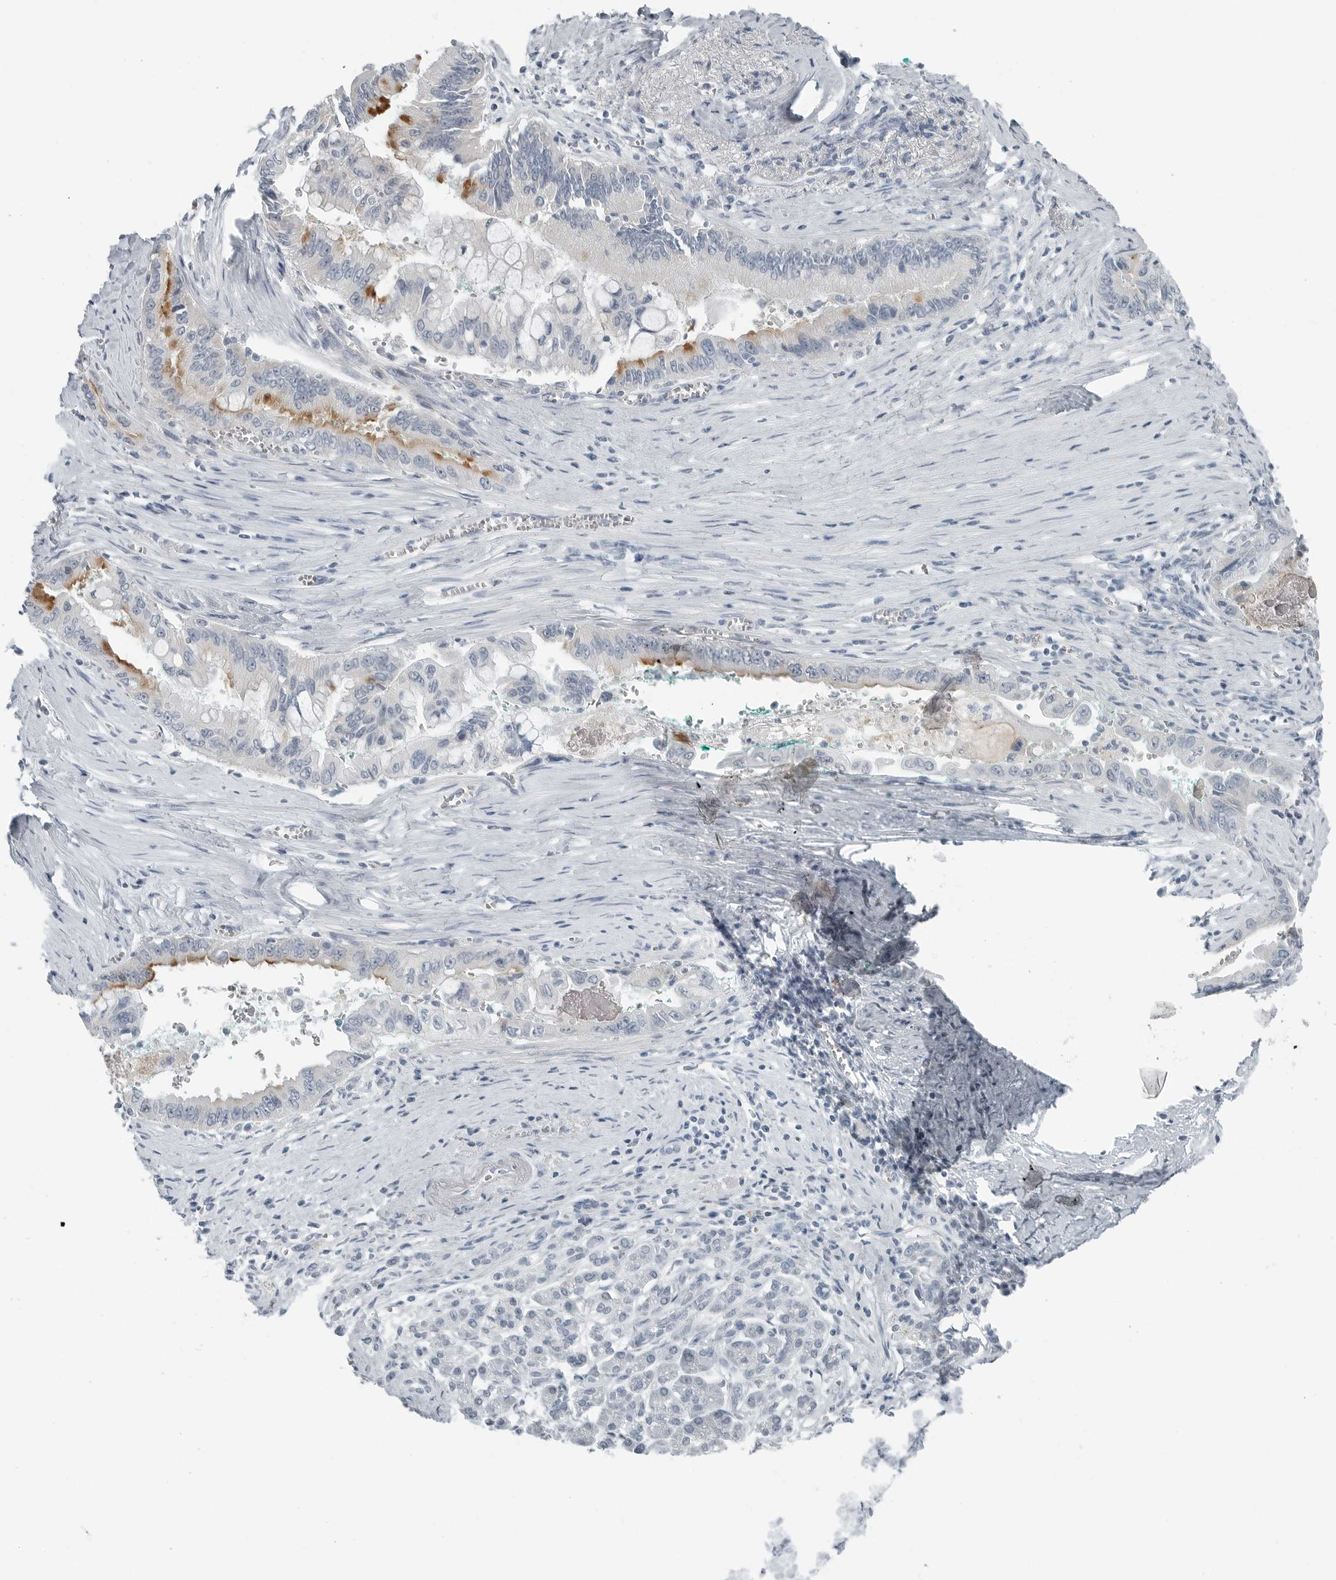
{"staining": {"intensity": "moderate", "quantity": "<25%", "location": "cytoplasmic/membranous"}, "tissue": "pancreatic cancer", "cell_type": "Tumor cells", "image_type": "cancer", "snomed": [{"axis": "morphology", "description": "Adenocarcinoma, NOS"}, {"axis": "topography", "description": "Pancreas"}], "caption": "Protein expression analysis of pancreatic adenocarcinoma reveals moderate cytoplasmic/membranous staining in about <25% of tumor cells. (DAB = brown stain, brightfield microscopy at high magnification).", "gene": "ZPBP2", "patient": {"sex": "male", "age": 78}}